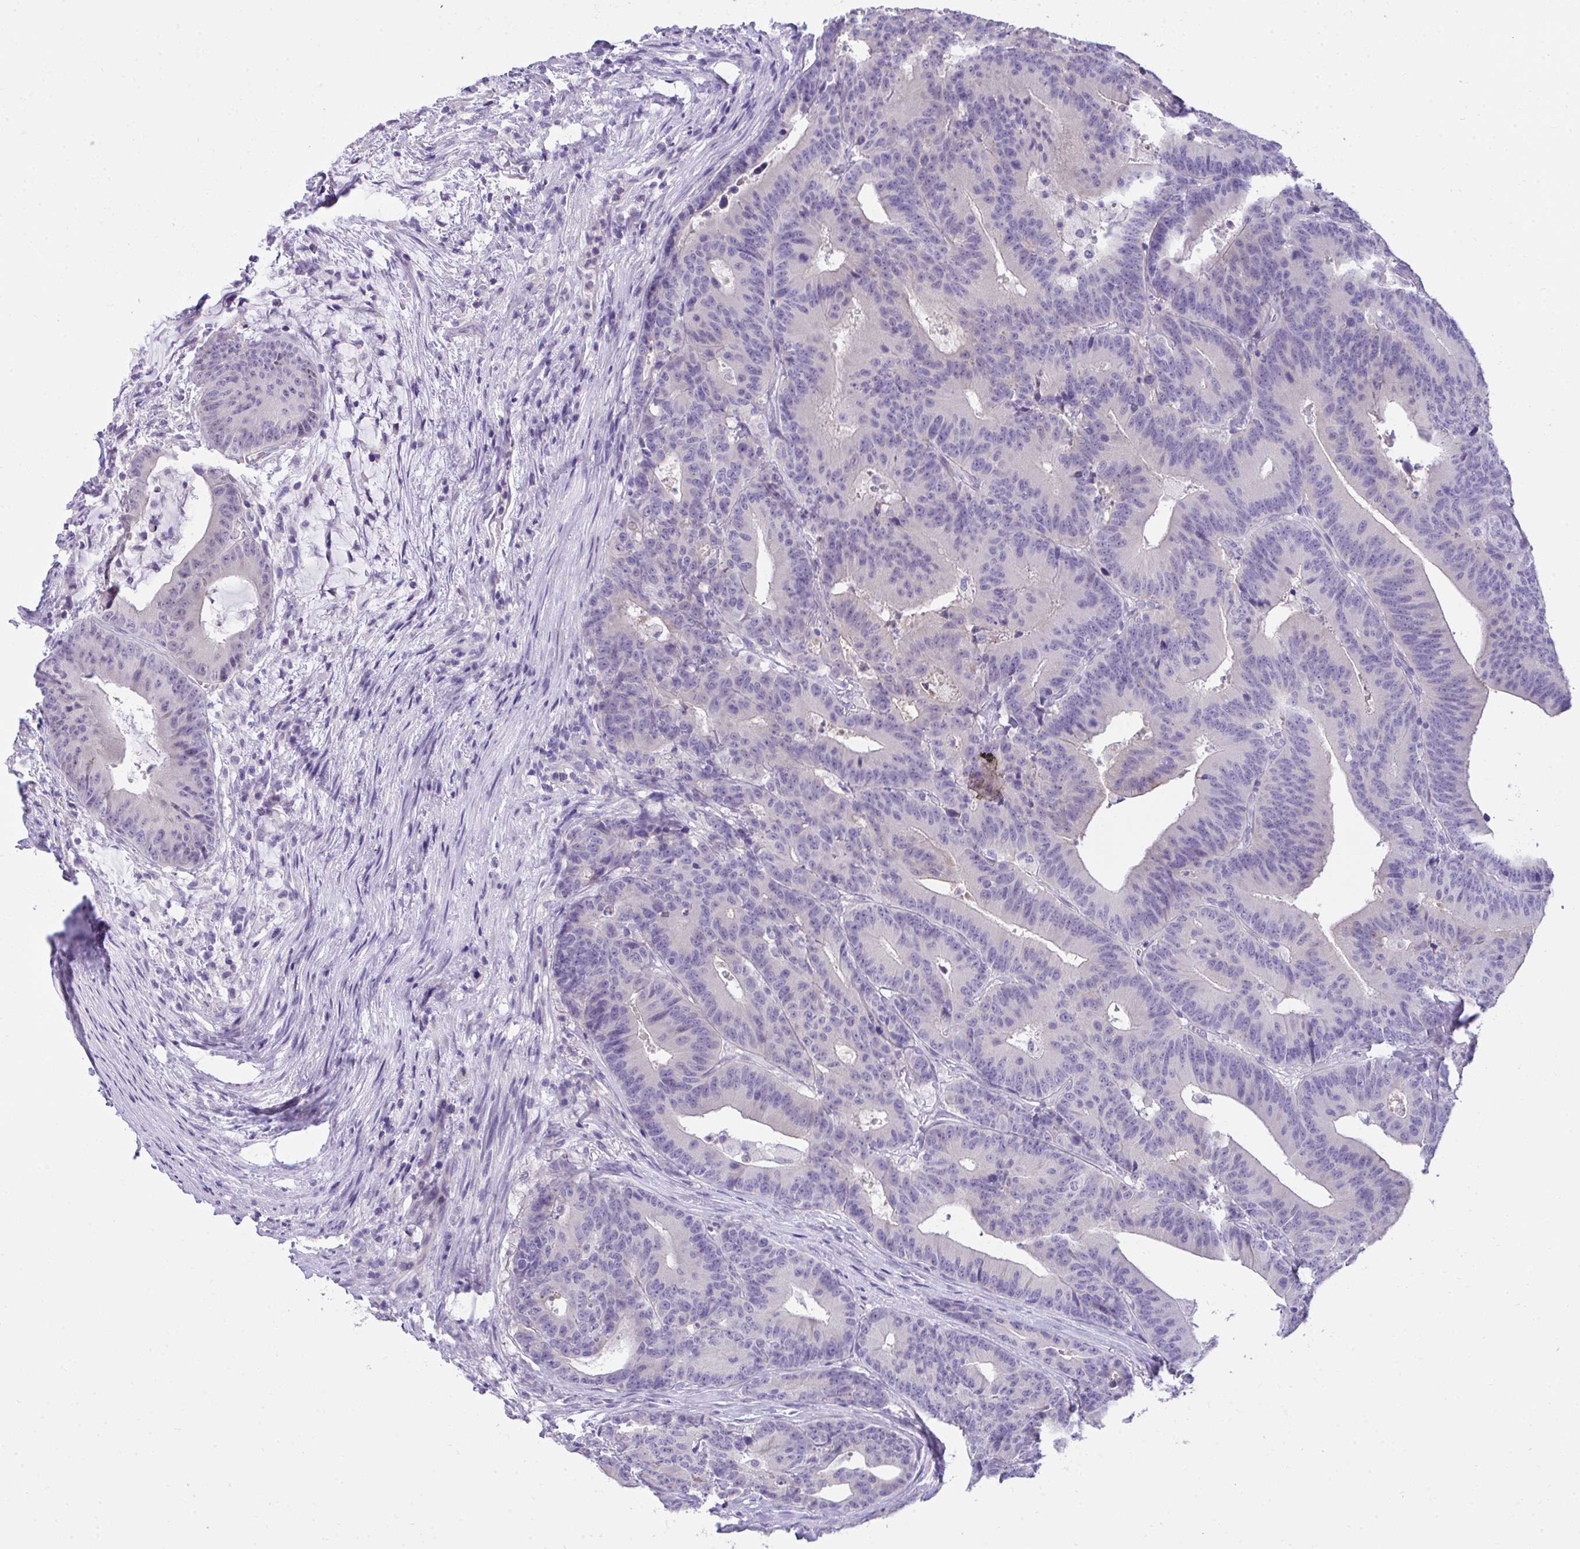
{"staining": {"intensity": "negative", "quantity": "none", "location": "none"}, "tissue": "colorectal cancer", "cell_type": "Tumor cells", "image_type": "cancer", "snomed": [{"axis": "morphology", "description": "Adenocarcinoma, NOS"}, {"axis": "topography", "description": "Colon"}], "caption": "Tumor cells show no significant protein staining in colorectal cancer (adenocarcinoma).", "gene": "TMCO5A", "patient": {"sex": "female", "age": 78}}